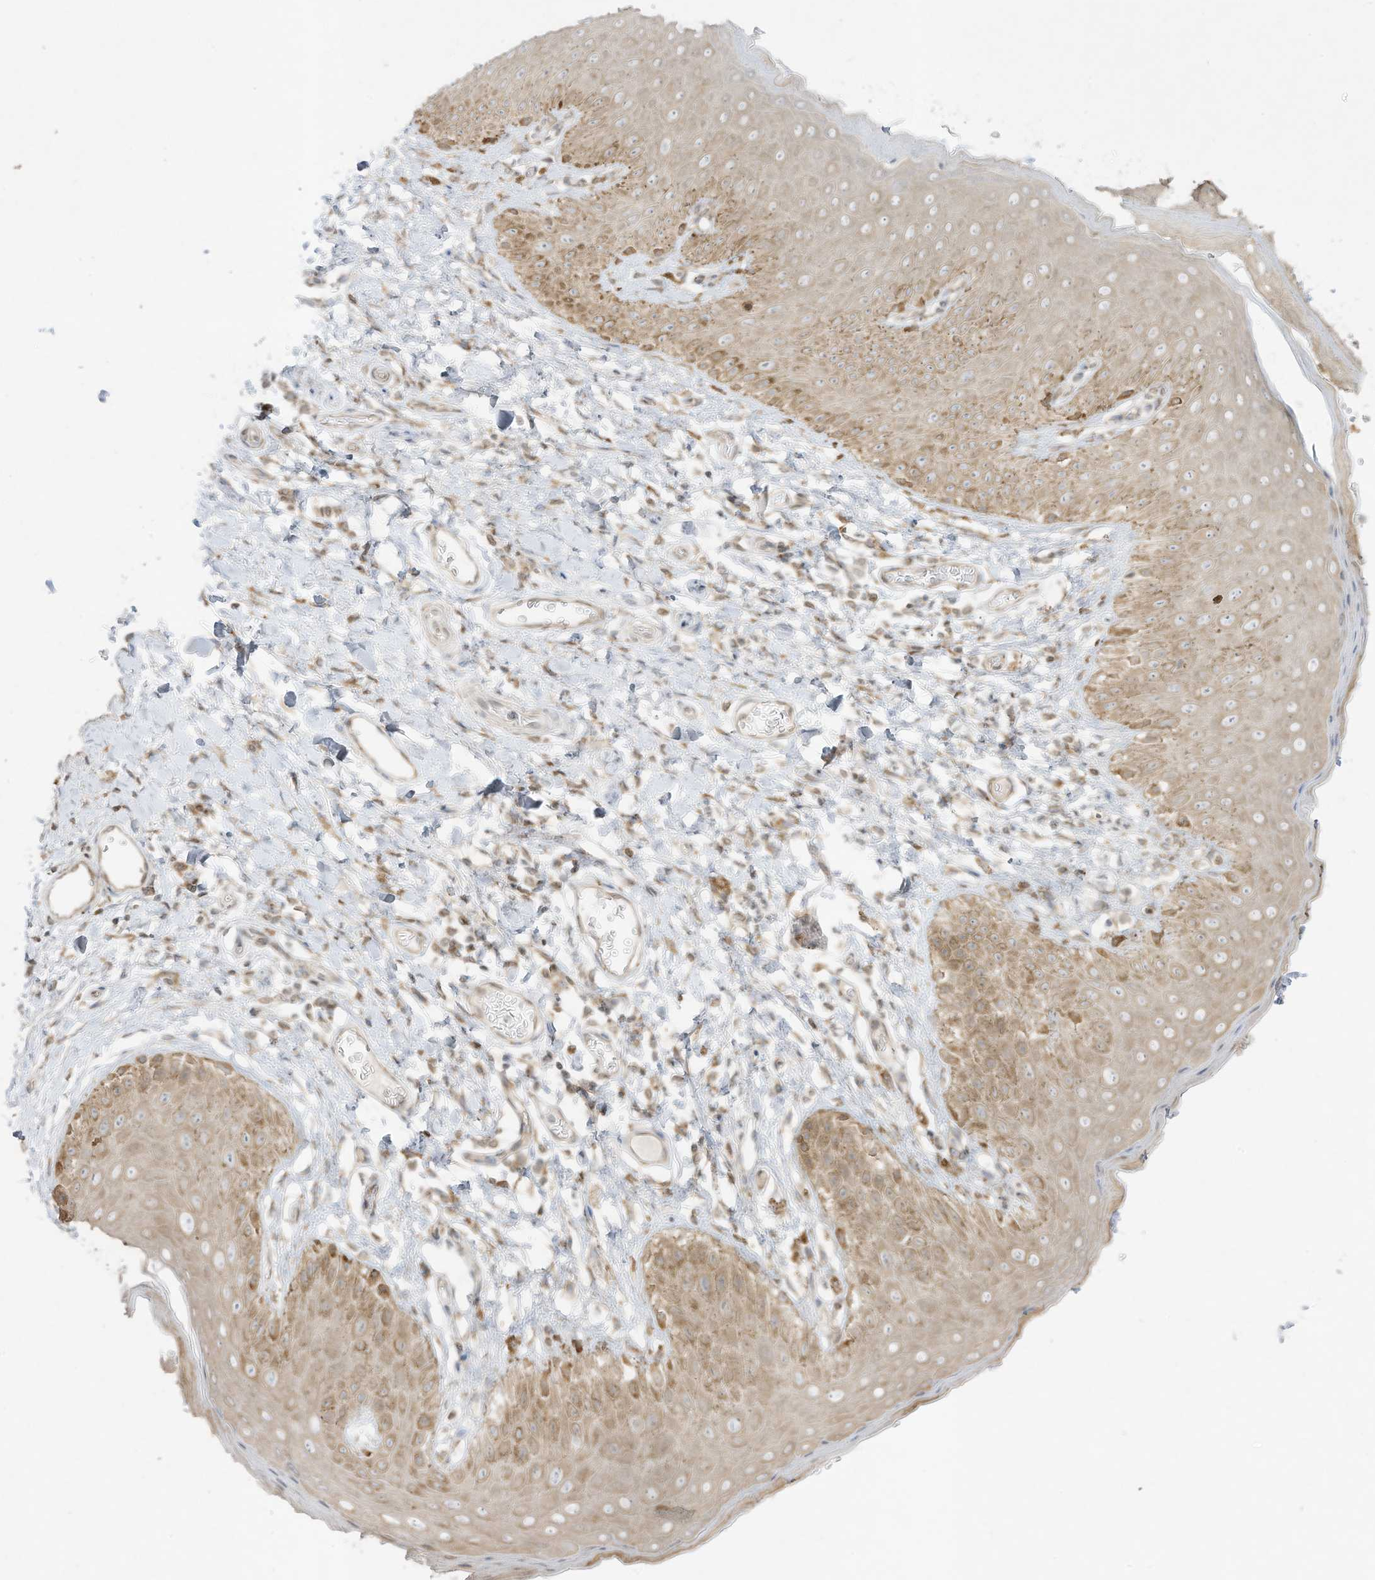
{"staining": {"intensity": "moderate", "quantity": "25%-75%", "location": "cytoplasmic/membranous"}, "tissue": "skin", "cell_type": "Epidermal cells", "image_type": "normal", "snomed": [{"axis": "morphology", "description": "Normal tissue, NOS"}, {"axis": "topography", "description": "Anal"}], "caption": "This photomicrograph reveals immunohistochemistry staining of normal skin, with medium moderate cytoplasmic/membranous positivity in approximately 25%-75% of epidermal cells.", "gene": "PTK6", "patient": {"sex": "male", "age": 44}}